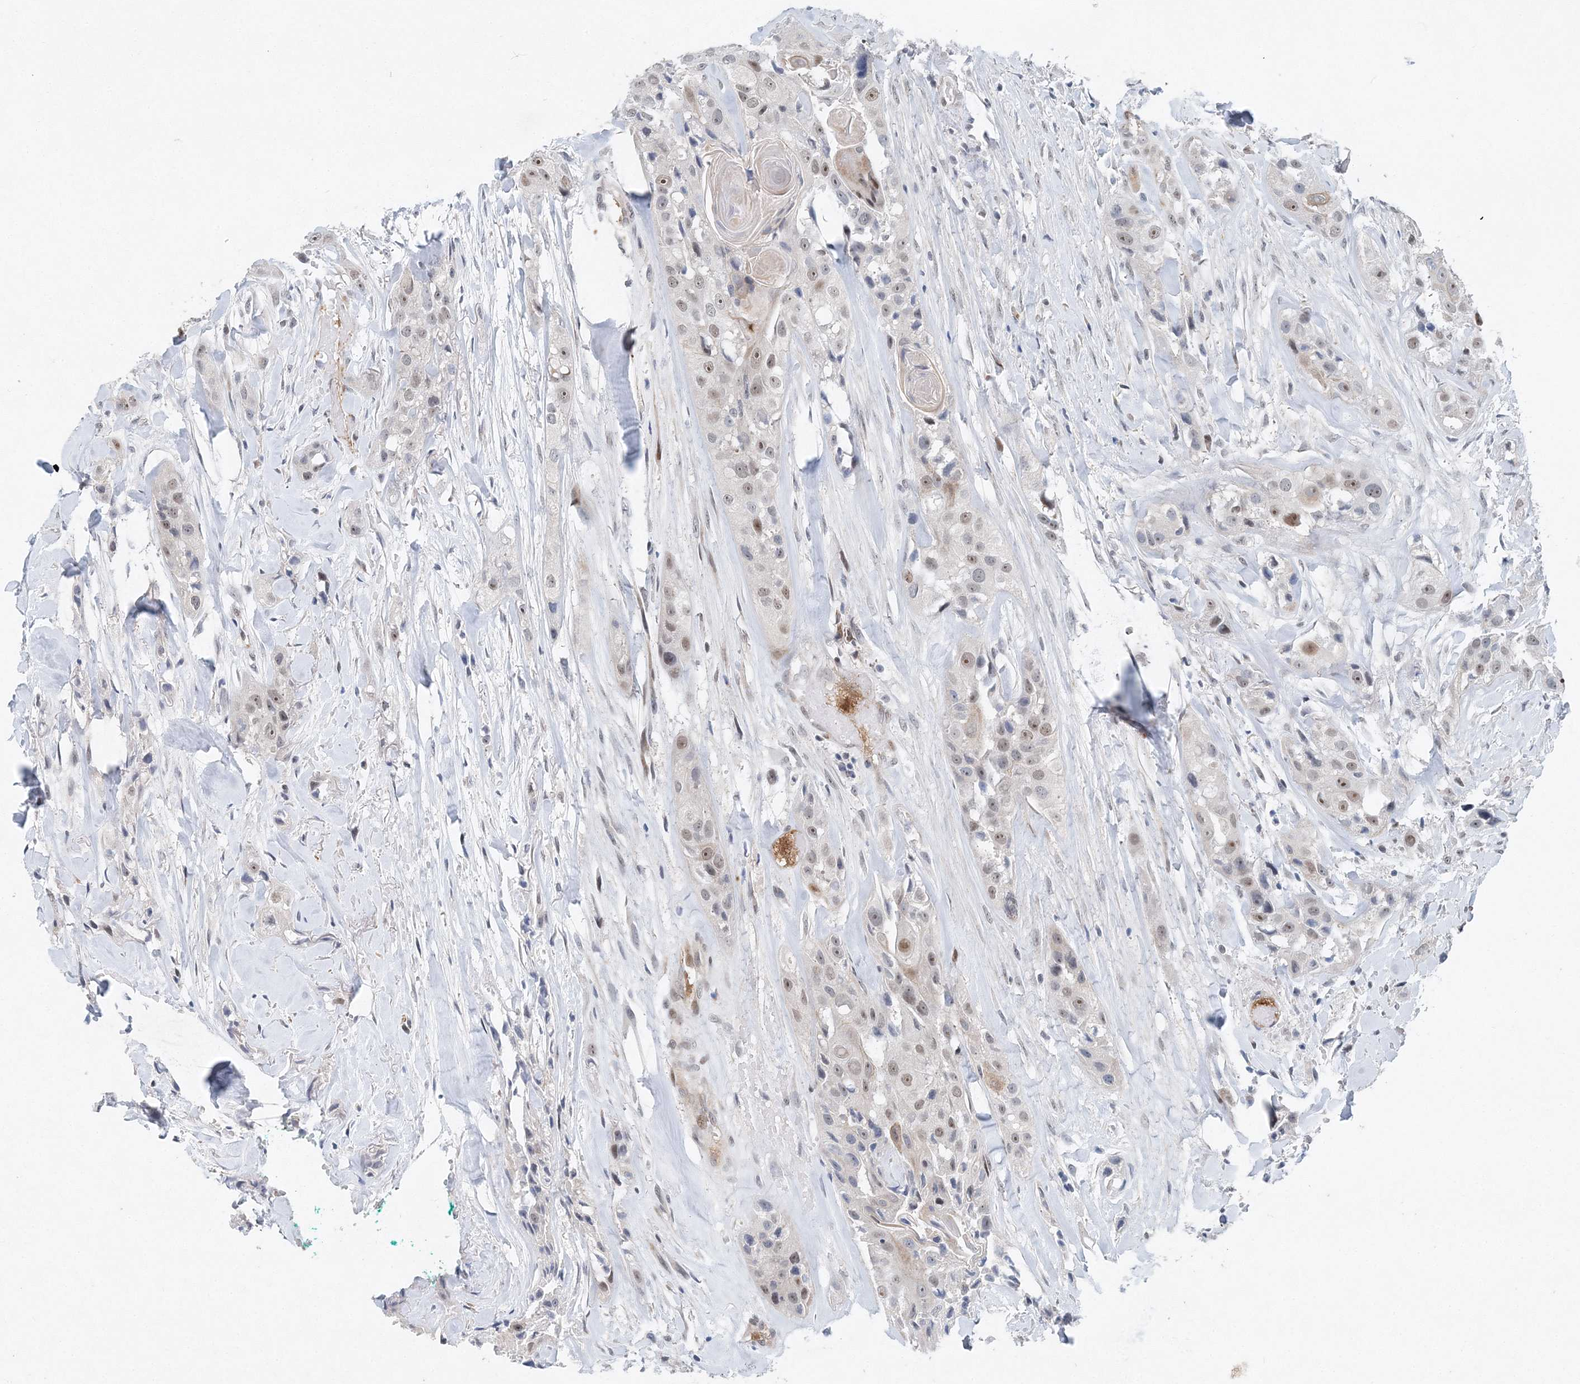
{"staining": {"intensity": "moderate", "quantity": "25%-75%", "location": "nuclear"}, "tissue": "head and neck cancer", "cell_type": "Tumor cells", "image_type": "cancer", "snomed": [{"axis": "morphology", "description": "Normal tissue, NOS"}, {"axis": "morphology", "description": "Squamous cell carcinoma, NOS"}, {"axis": "topography", "description": "Skeletal muscle"}, {"axis": "topography", "description": "Head-Neck"}], "caption": "Head and neck cancer (squamous cell carcinoma) tissue demonstrates moderate nuclear expression in approximately 25%-75% of tumor cells (brown staining indicates protein expression, while blue staining denotes nuclei).", "gene": "UIMC1", "patient": {"sex": "male", "age": 51}}